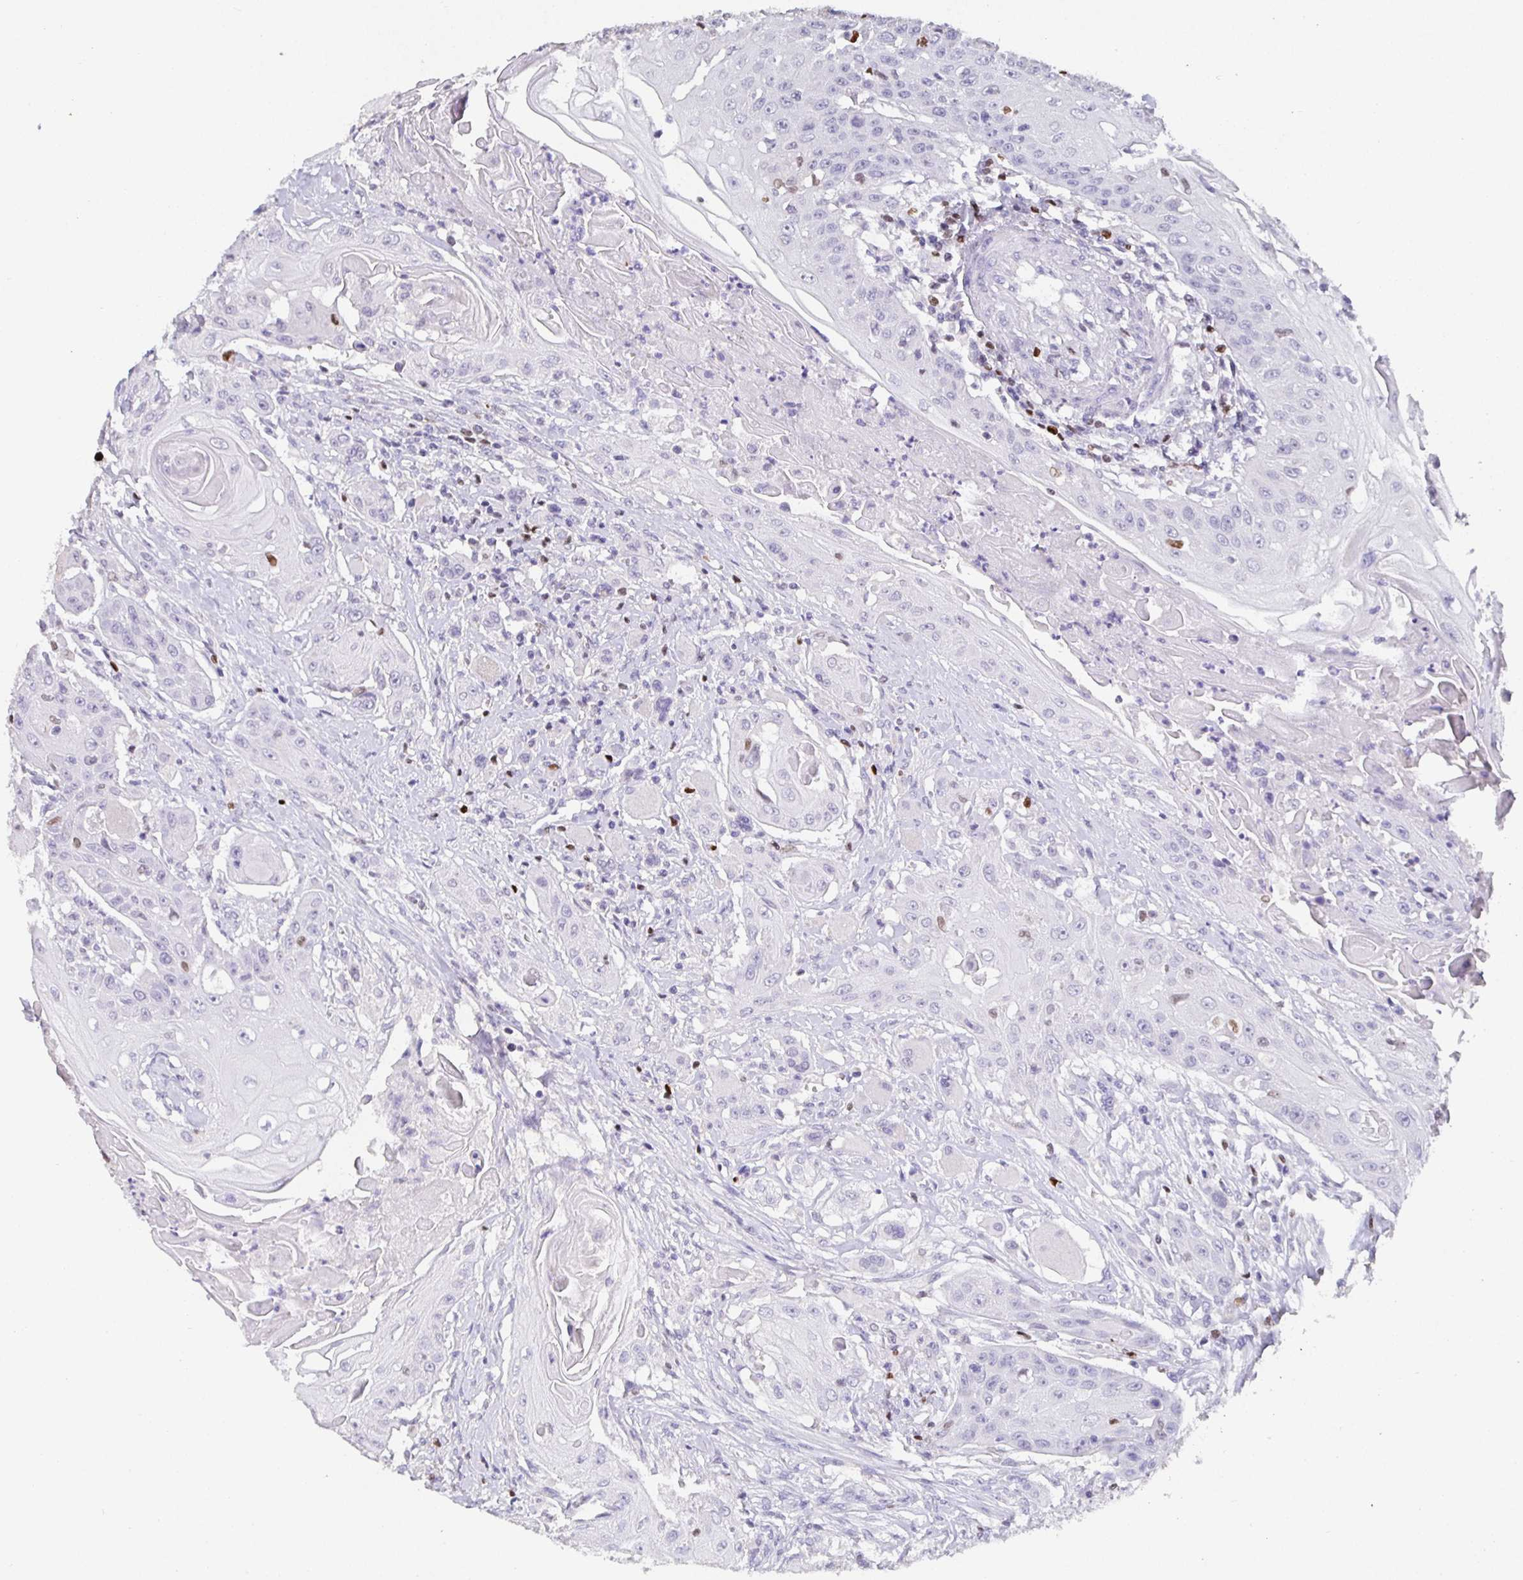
{"staining": {"intensity": "negative", "quantity": "none", "location": "none"}, "tissue": "head and neck cancer", "cell_type": "Tumor cells", "image_type": "cancer", "snomed": [{"axis": "morphology", "description": "Squamous cell carcinoma, NOS"}, {"axis": "topography", "description": "Oral tissue"}, {"axis": "topography", "description": "Head-Neck"}, {"axis": "topography", "description": "Neck, NOS"}], "caption": "Immunohistochemistry (IHC) of human head and neck cancer (squamous cell carcinoma) reveals no positivity in tumor cells.", "gene": "SATB1", "patient": {"sex": "female", "age": 55}}